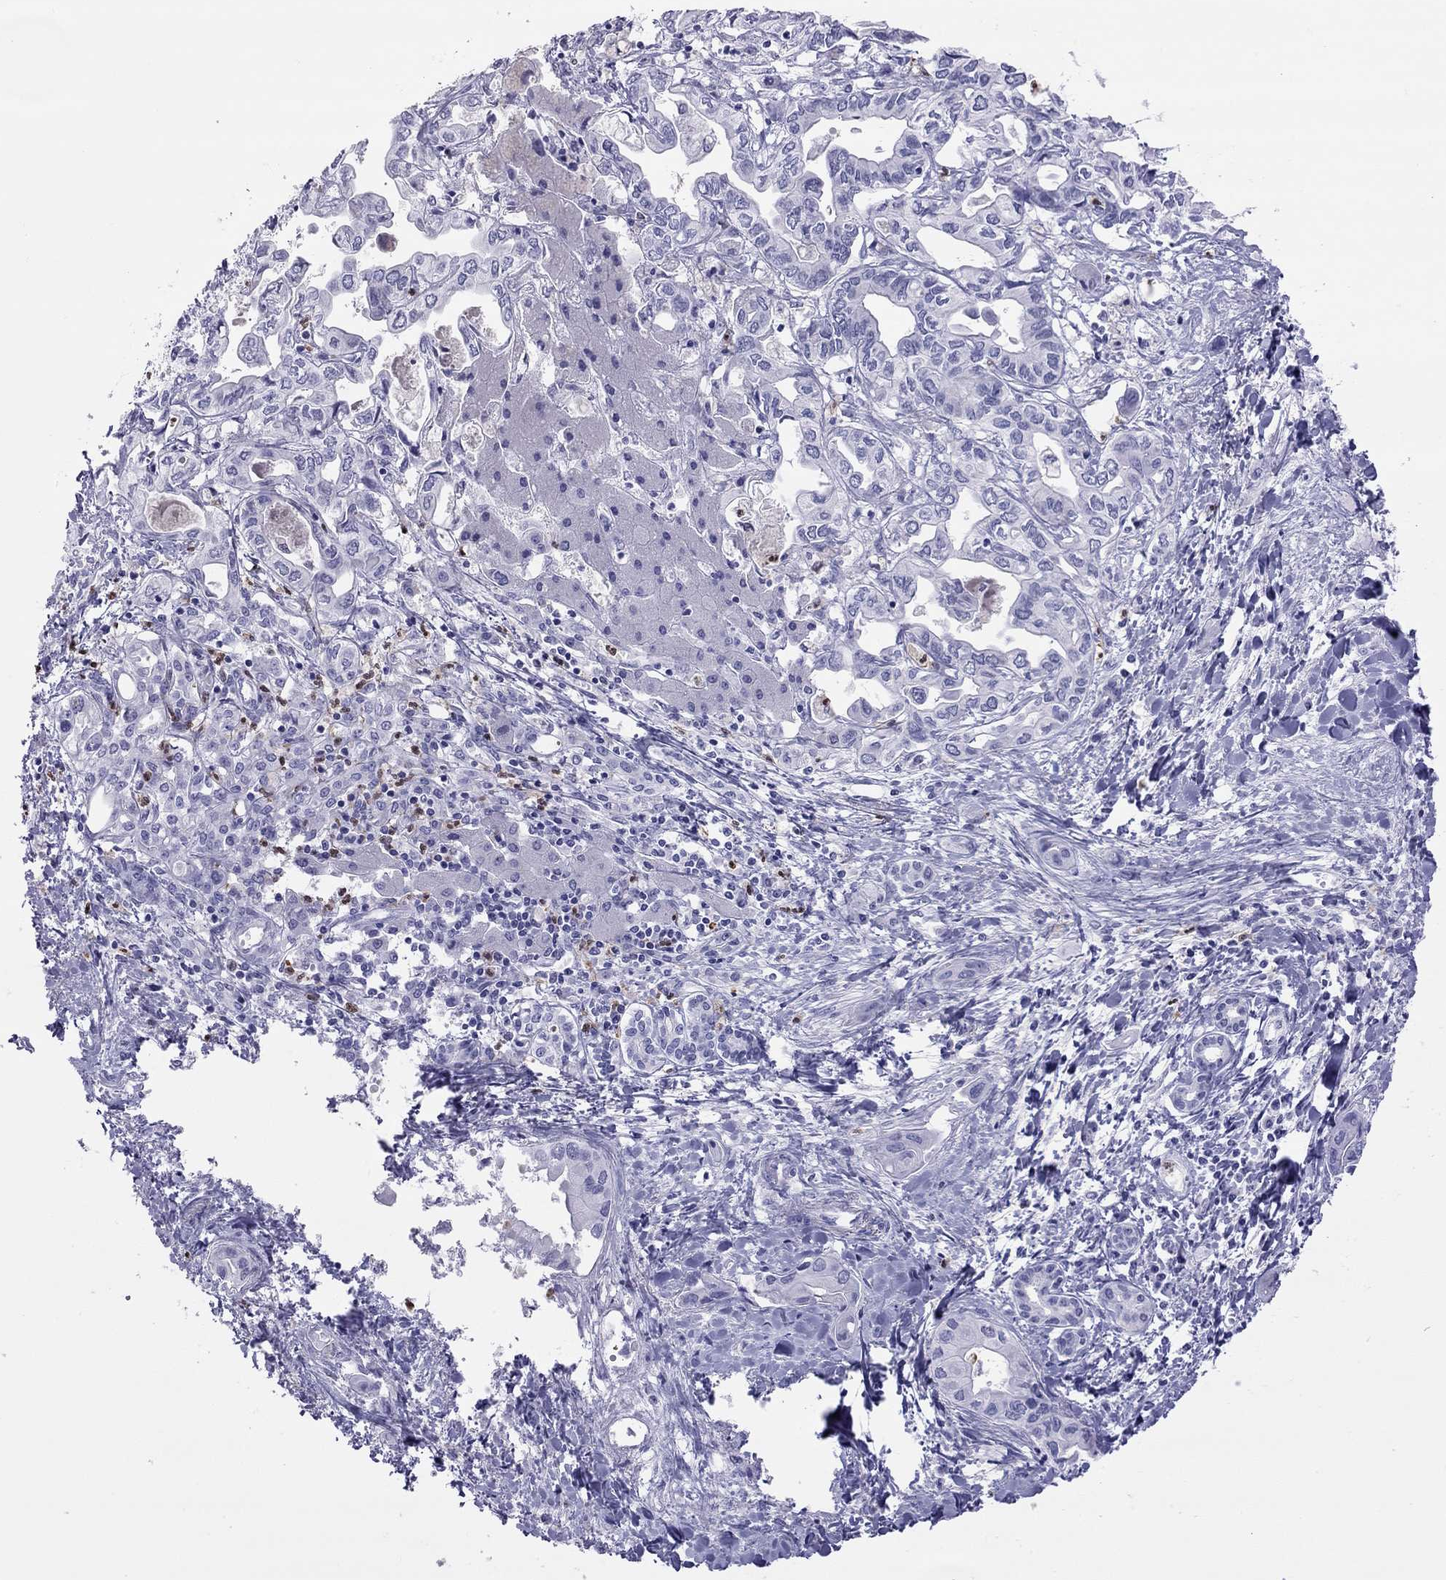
{"staining": {"intensity": "negative", "quantity": "none", "location": "none"}, "tissue": "liver cancer", "cell_type": "Tumor cells", "image_type": "cancer", "snomed": [{"axis": "morphology", "description": "Cholangiocarcinoma"}, {"axis": "topography", "description": "Liver"}], "caption": "Tumor cells are negative for protein expression in human liver cancer (cholangiocarcinoma).", "gene": "SLAMF1", "patient": {"sex": "female", "age": 64}}